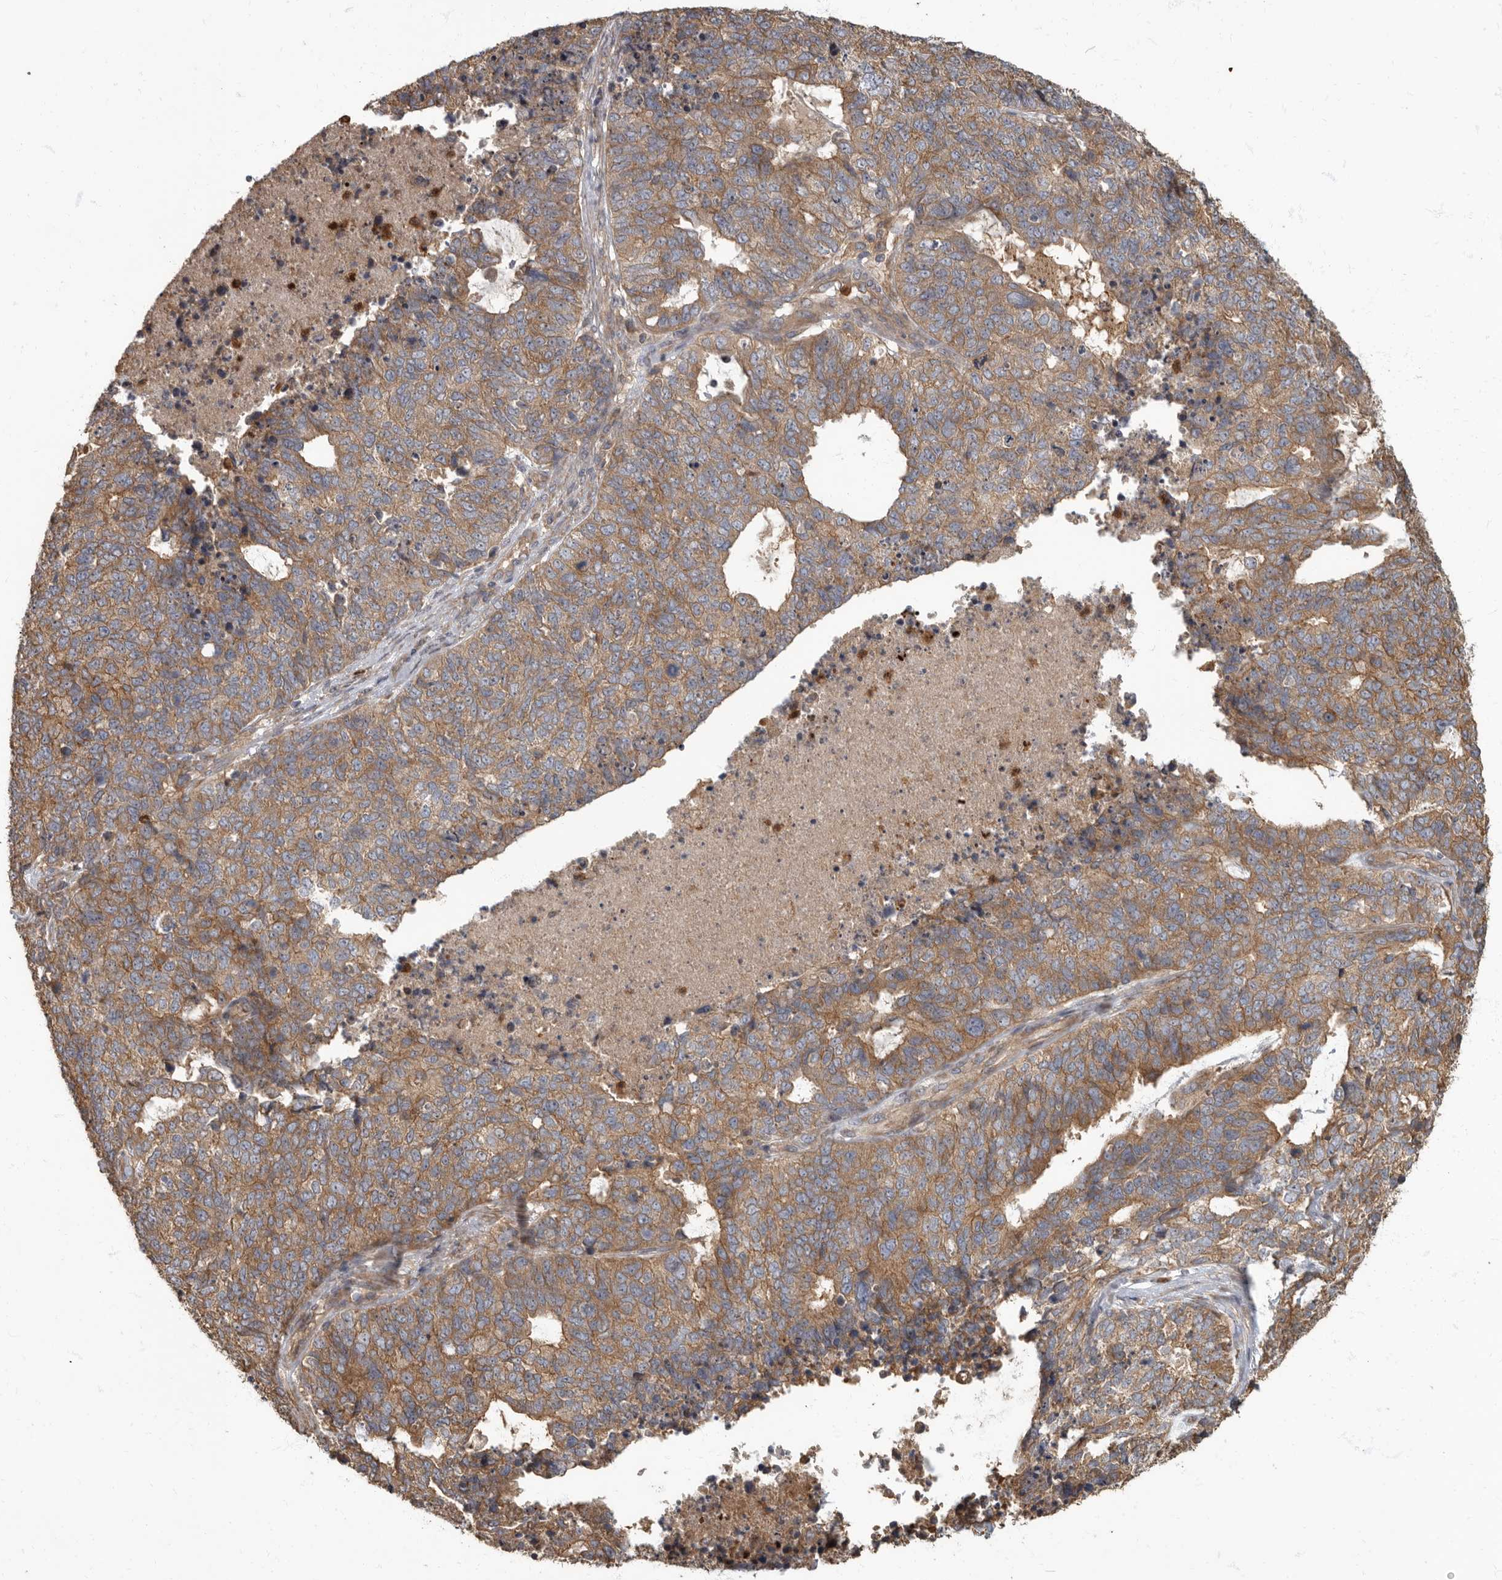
{"staining": {"intensity": "moderate", "quantity": ">75%", "location": "cytoplasmic/membranous"}, "tissue": "cervical cancer", "cell_type": "Tumor cells", "image_type": "cancer", "snomed": [{"axis": "morphology", "description": "Squamous cell carcinoma, NOS"}, {"axis": "topography", "description": "Cervix"}], "caption": "DAB immunohistochemical staining of cervical cancer (squamous cell carcinoma) exhibits moderate cytoplasmic/membranous protein expression in about >75% of tumor cells.", "gene": "DAAM1", "patient": {"sex": "female", "age": 63}}